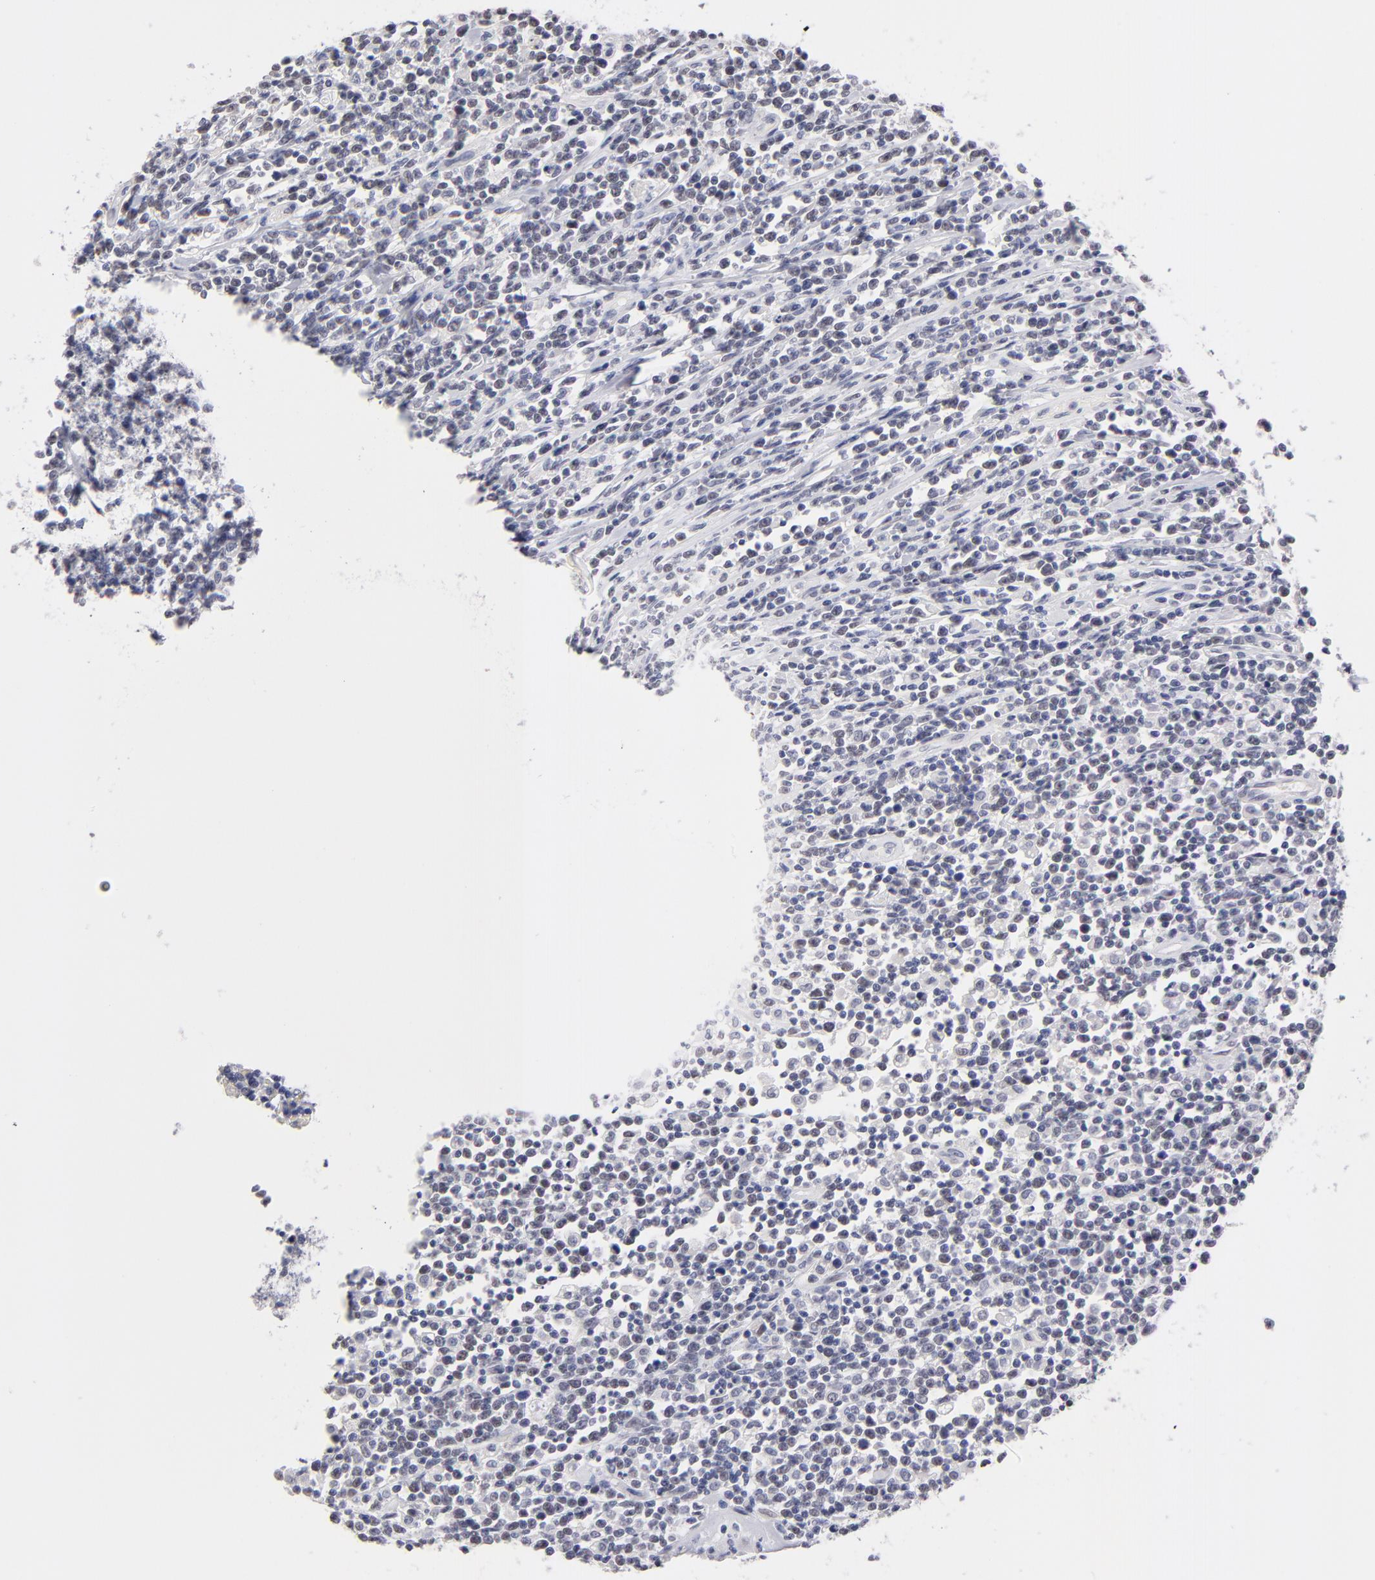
{"staining": {"intensity": "weak", "quantity": "25%-75%", "location": "cytoplasmic/membranous"}, "tissue": "lymphoma", "cell_type": "Tumor cells", "image_type": "cancer", "snomed": [{"axis": "morphology", "description": "Malignant lymphoma, non-Hodgkin's type, High grade"}, {"axis": "topography", "description": "Colon"}], "caption": "Tumor cells demonstrate low levels of weak cytoplasmic/membranous expression in approximately 25%-75% of cells in high-grade malignant lymphoma, non-Hodgkin's type.", "gene": "TEX11", "patient": {"sex": "male", "age": 82}}